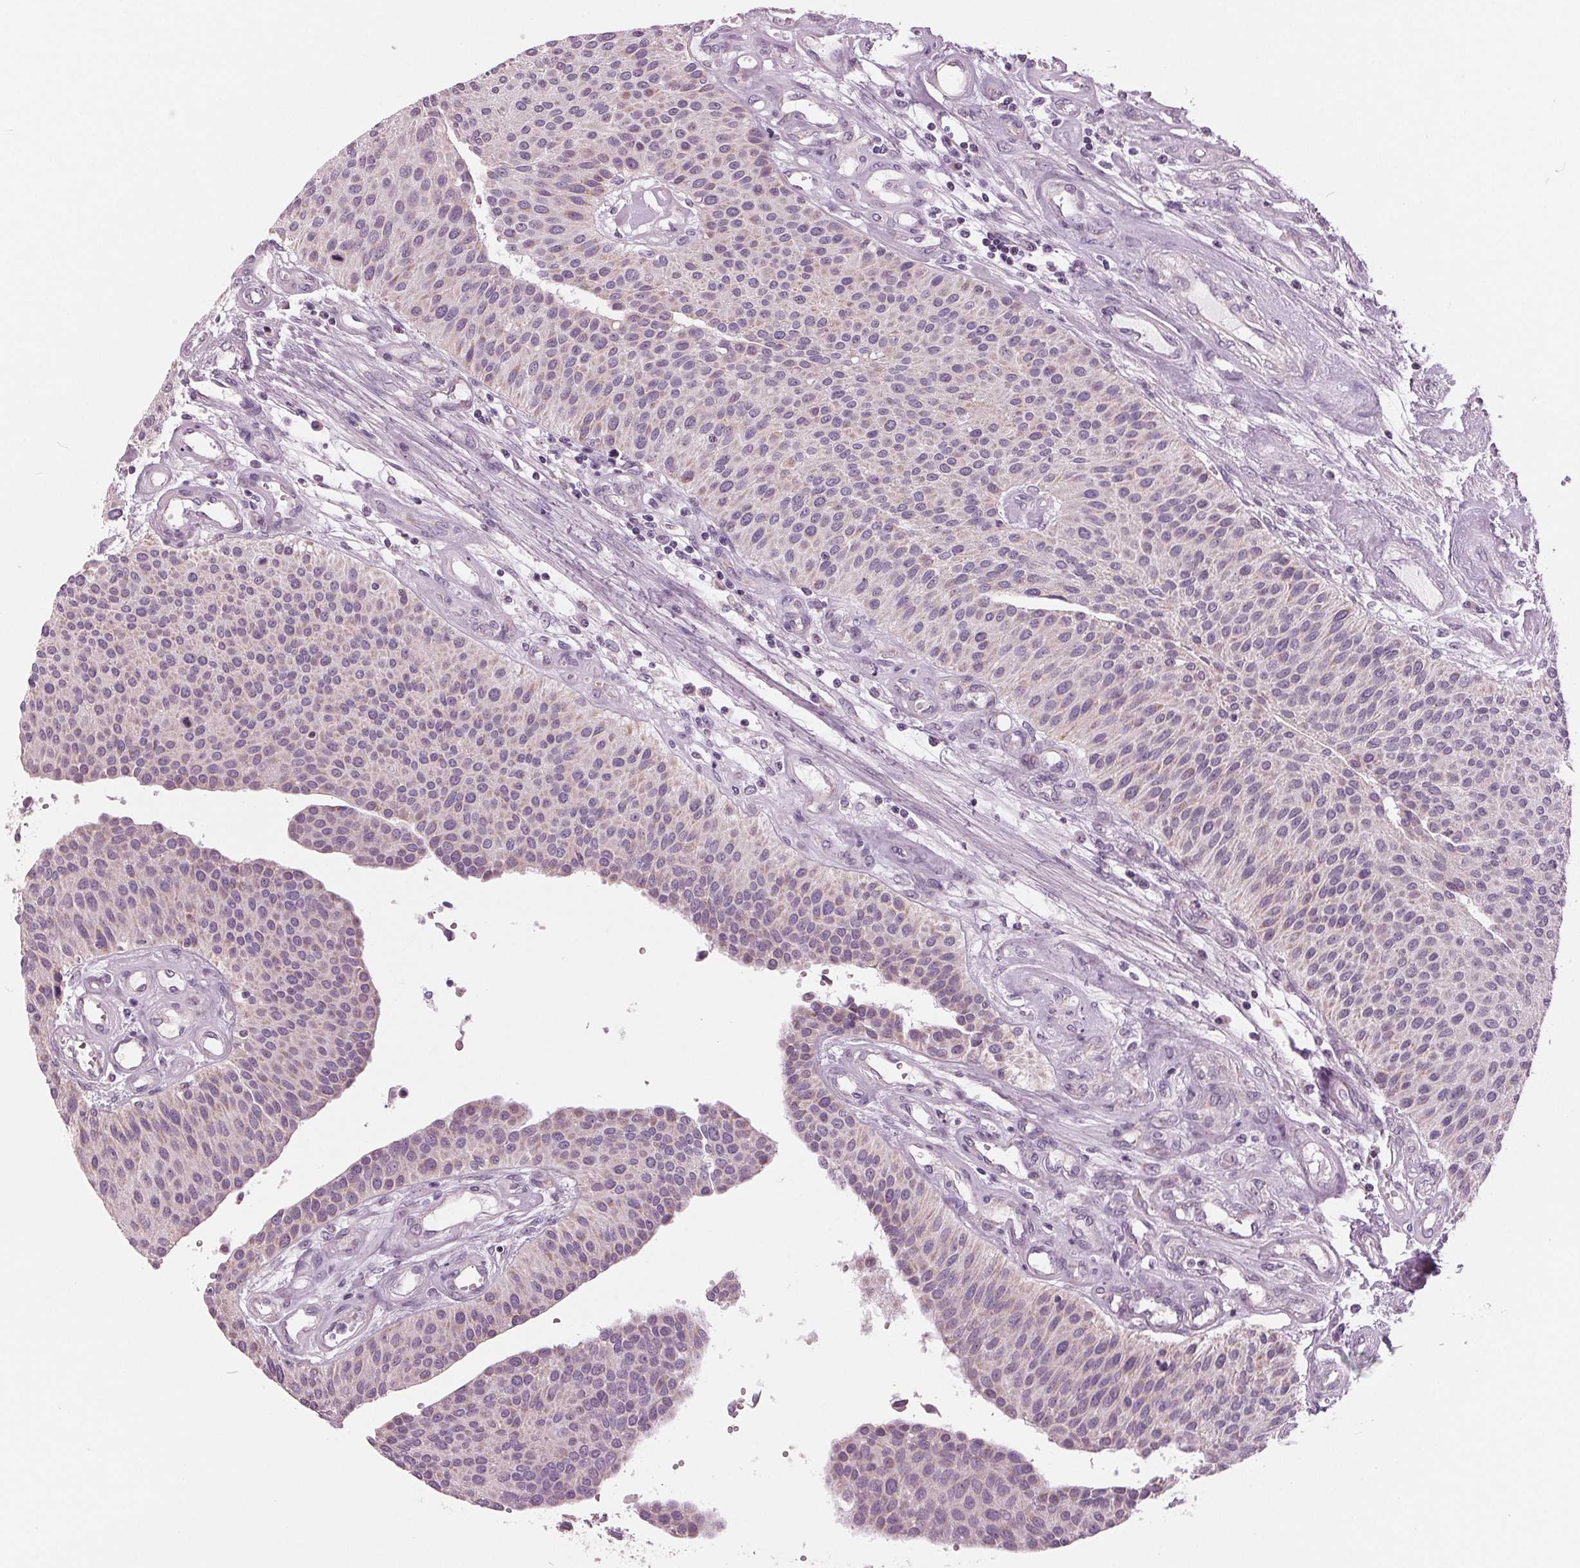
{"staining": {"intensity": "negative", "quantity": "none", "location": "none"}, "tissue": "urothelial cancer", "cell_type": "Tumor cells", "image_type": "cancer", "snomed": [{"axis": "morphology", "description": "Urothelial carcinoma, NOS"}, {"axis": "topography", "description": "Urinary bladder"}], "caption": "Tumor cells are negative for brown protein staining in urothelial cancer. Brightfield microscopy of immunohistochemistry stained with DAB (3,3'-diaminobenzidine) (brown) and hematoxylin (blue), captured at high magnification.", "gene": "SAMD4A", "patient": {"sex": "male", "age": 55}}